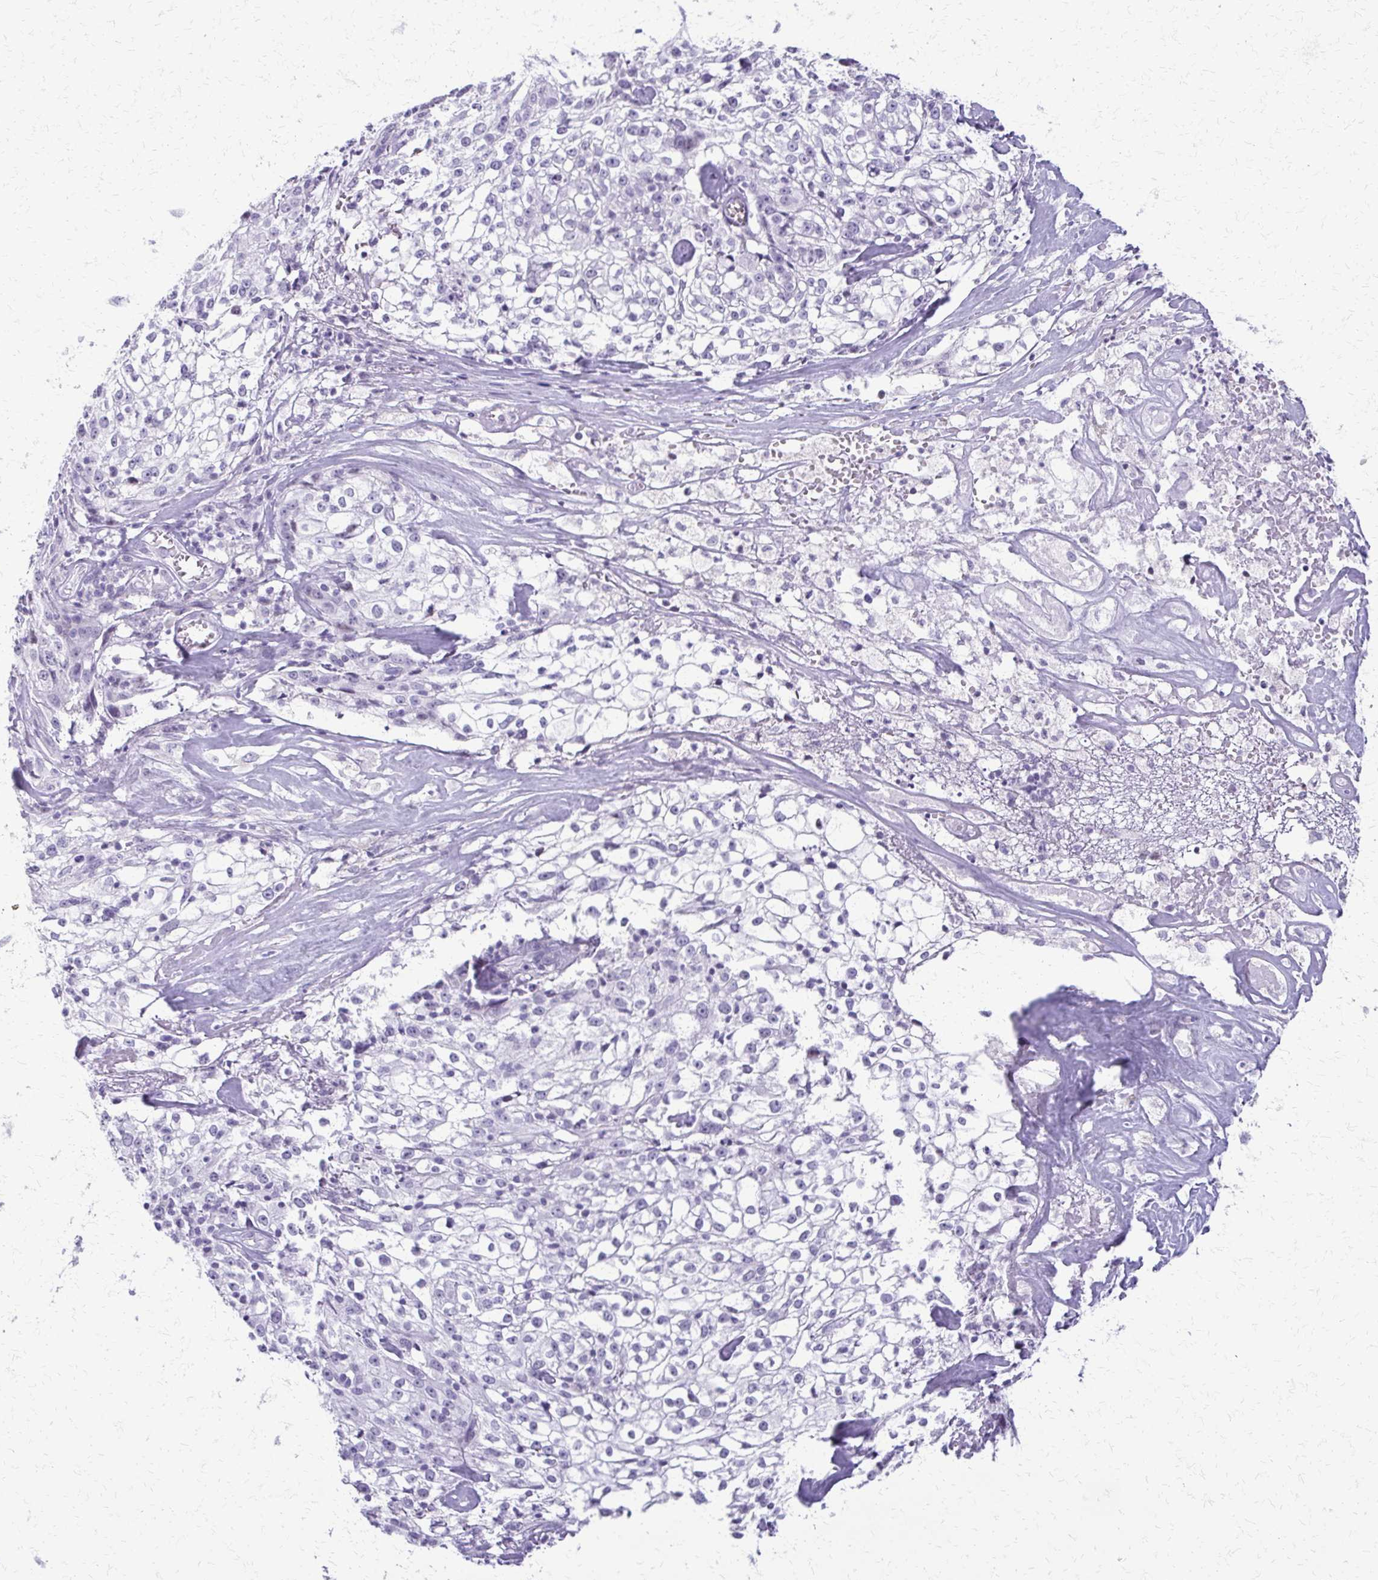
{"staining": {"intensity": "negative", "quantity": "none", "location": "none"}, "tissue": "cervical cancer", "cell_type": "Tumor cells", "image_type": "cancer", "snomed": [{"axis": "morphology", "description": "Squamous cell carcinoma, NOS"}, {"axis": "topography", "description": "Cervix"}], "caption": "Tumor cells are negative for brown protein staining in cervical squamous cell carcinoma.", "gene": "FAM162B", "patient": {"sex": "female", "age": 85}}